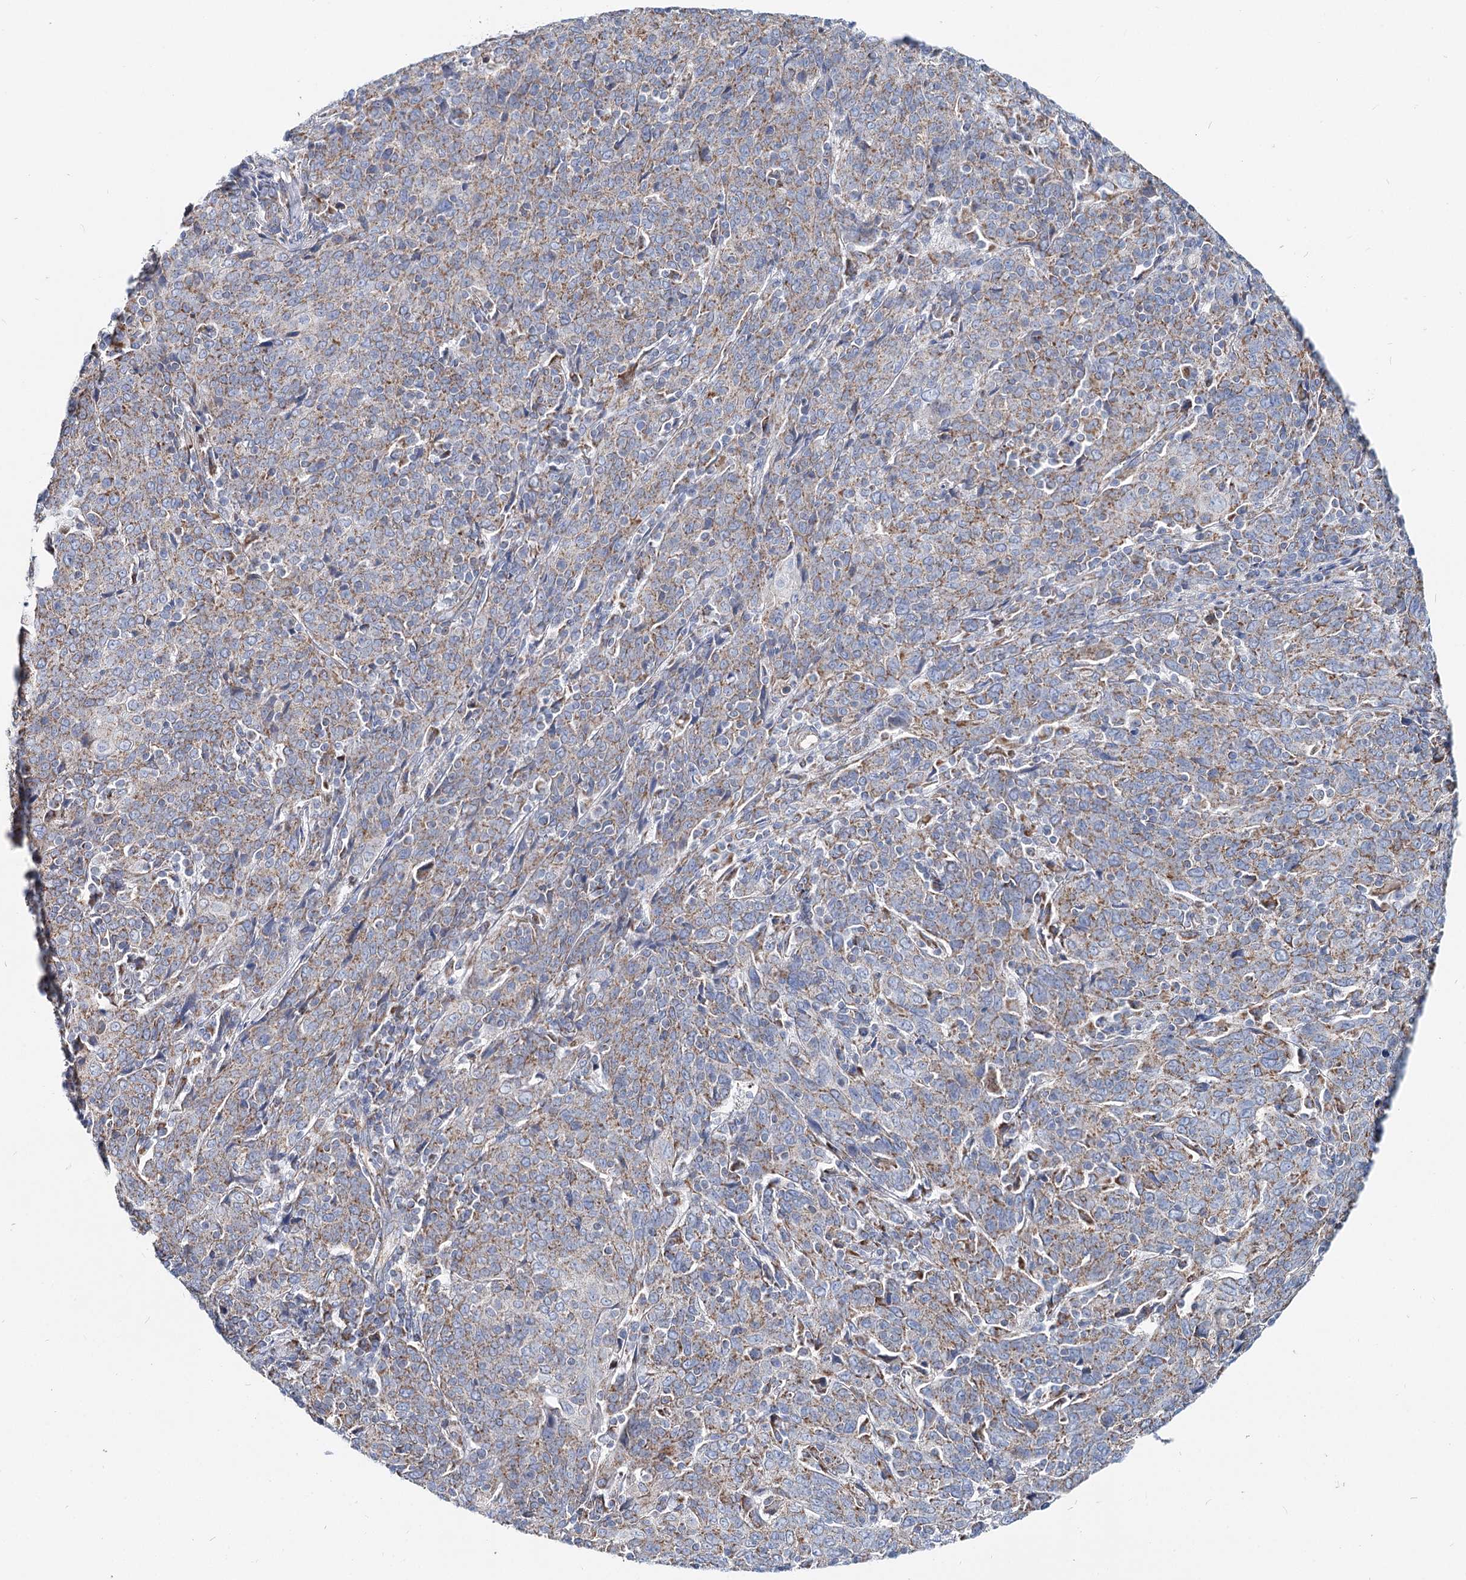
{"staining": {"intensity": "weak", "quantity": "25%-75%", "location": "cytoplasmic/membranous"}, "tissue": "cervical cancer", "cell_type": "Tumor cells", "image_type": "cancer", "snomed": [{"axis": "morphology", "description": "Squamous cell carcinoma, NOS"}, {"axis": "topography", "description": "Cervix"}], "caption": "IHC photomicrograph of human cervical cancer stained for a protein (brown), which reveals low levels of weak cytoplasmic/membranous expression in approximately 25%-75% of tumor cells.", "gene": "MCCC2", "patient": {"sex": "female", "age": 67}}